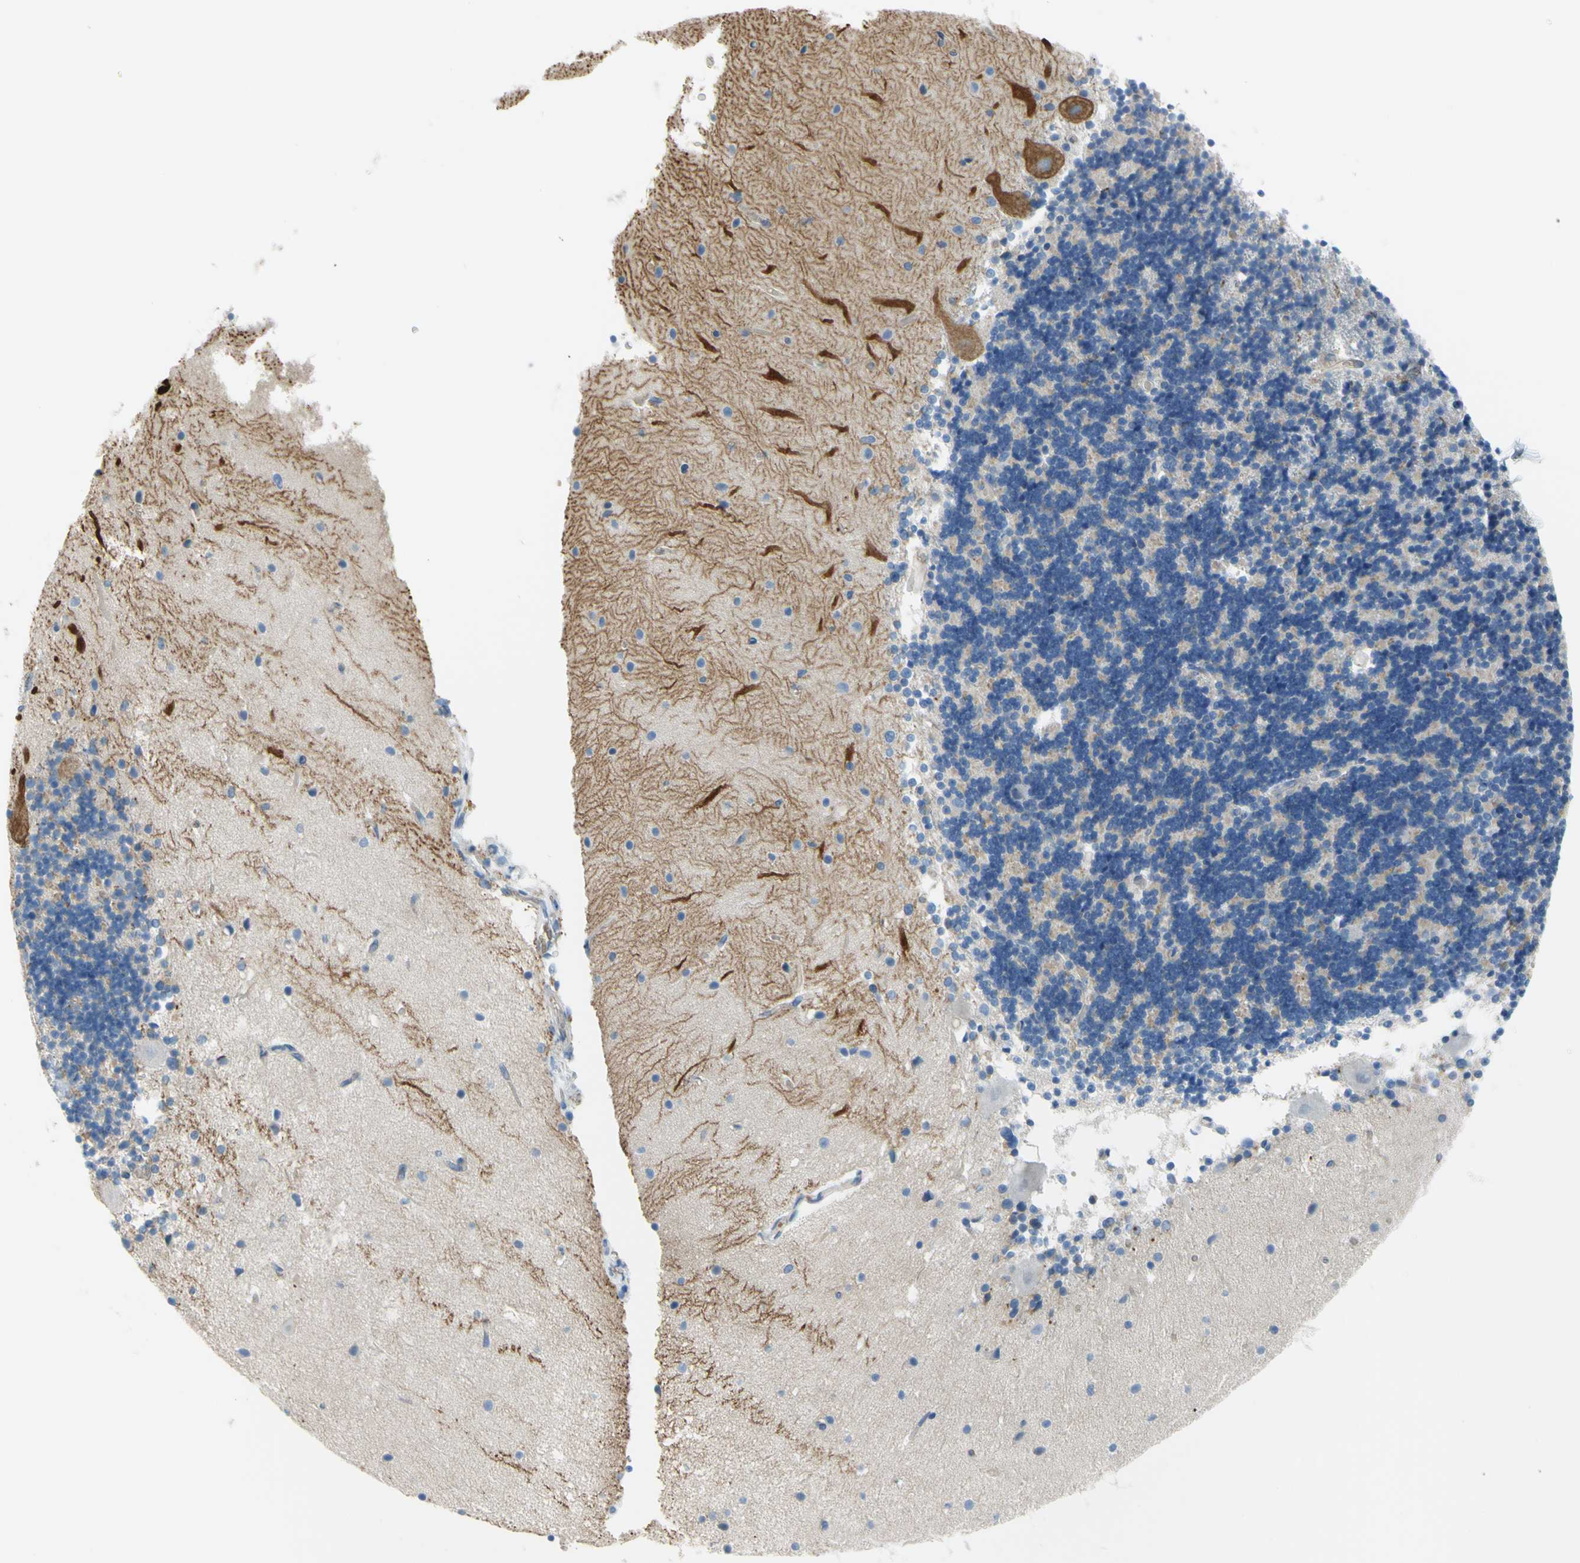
{"staining": {"intensity": "negative", "quantity": "none", "location": "none"}, "tissue": "cerebellum", "cell_type": "Cells in granular layer", "image_type": "normal", "snomed": [{"axis": "morphology", "description": "Normal tissue, NOS"}, {"axis": "topography", "description": "Cerebellum"}], "caption": "High power microscopy micrograph of an immunohistochemistry (IHC) histopathology image of benign cerebellum, revealing no significant expression in cells in granular layer.", "gene": "FRMD4B", "patient": {"sex": "female", "age": 54}}